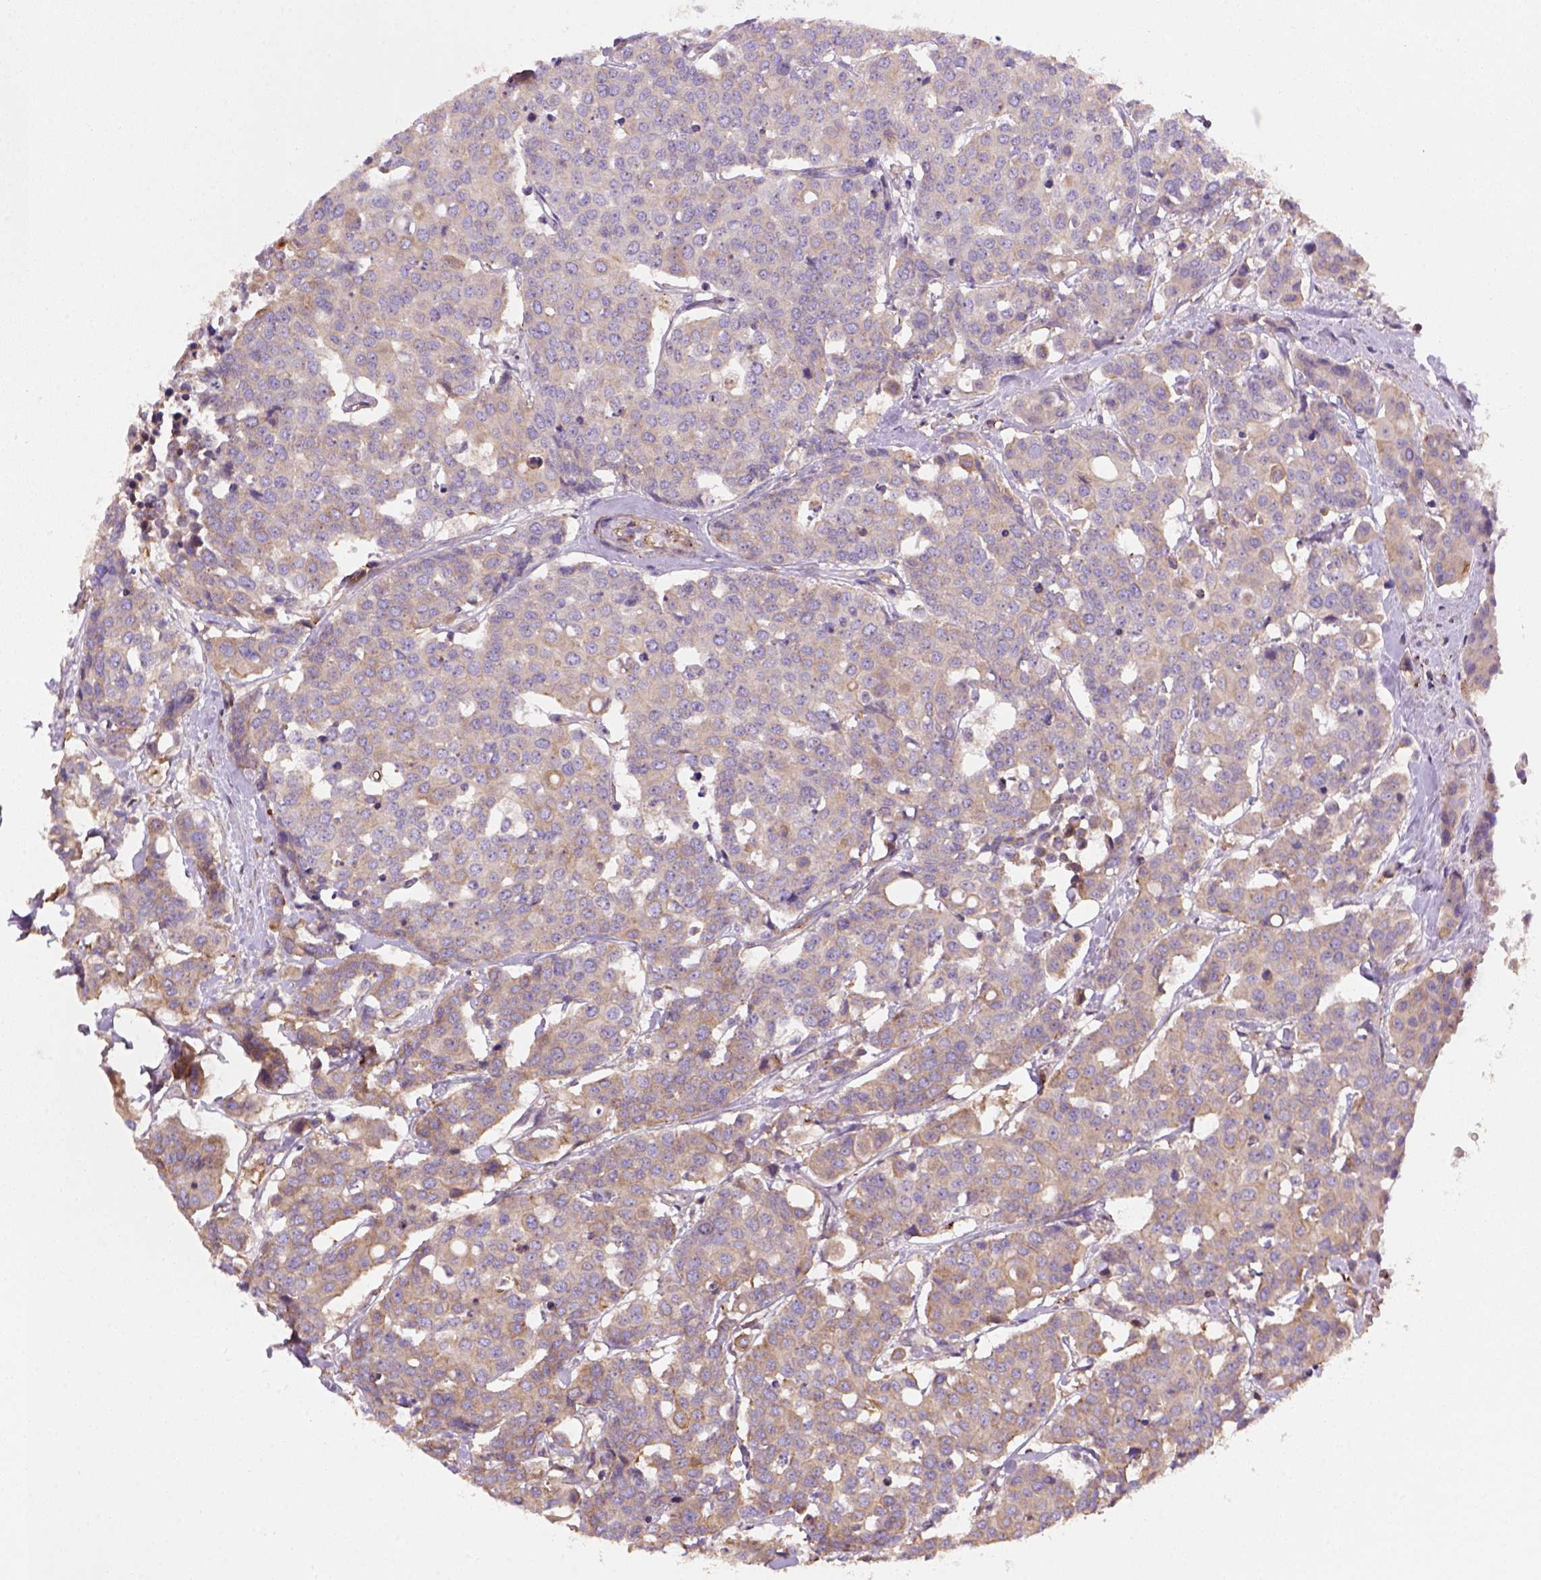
{"staining": {"intensity": "weak", "quantity": ">75%", "location": "cytoplasmic/membranous"}, "tissue": "carcinoid", "cell_type": "Tumor cells", "image_type": "cancer", "snomed": [{"axis": "morphology", "description": "Carcinoid, malignant, NOS"}, {"axis": "topography", "description": "Colon"}], "caption": "Carcinoid (malignant) stained for a protein (brown) shows weak cytoplasmic/membranous positive staining in approximately >75% of tumor cells.", "gene": "GPRC5D", "patient": {"sex": "male", "age": 81}}